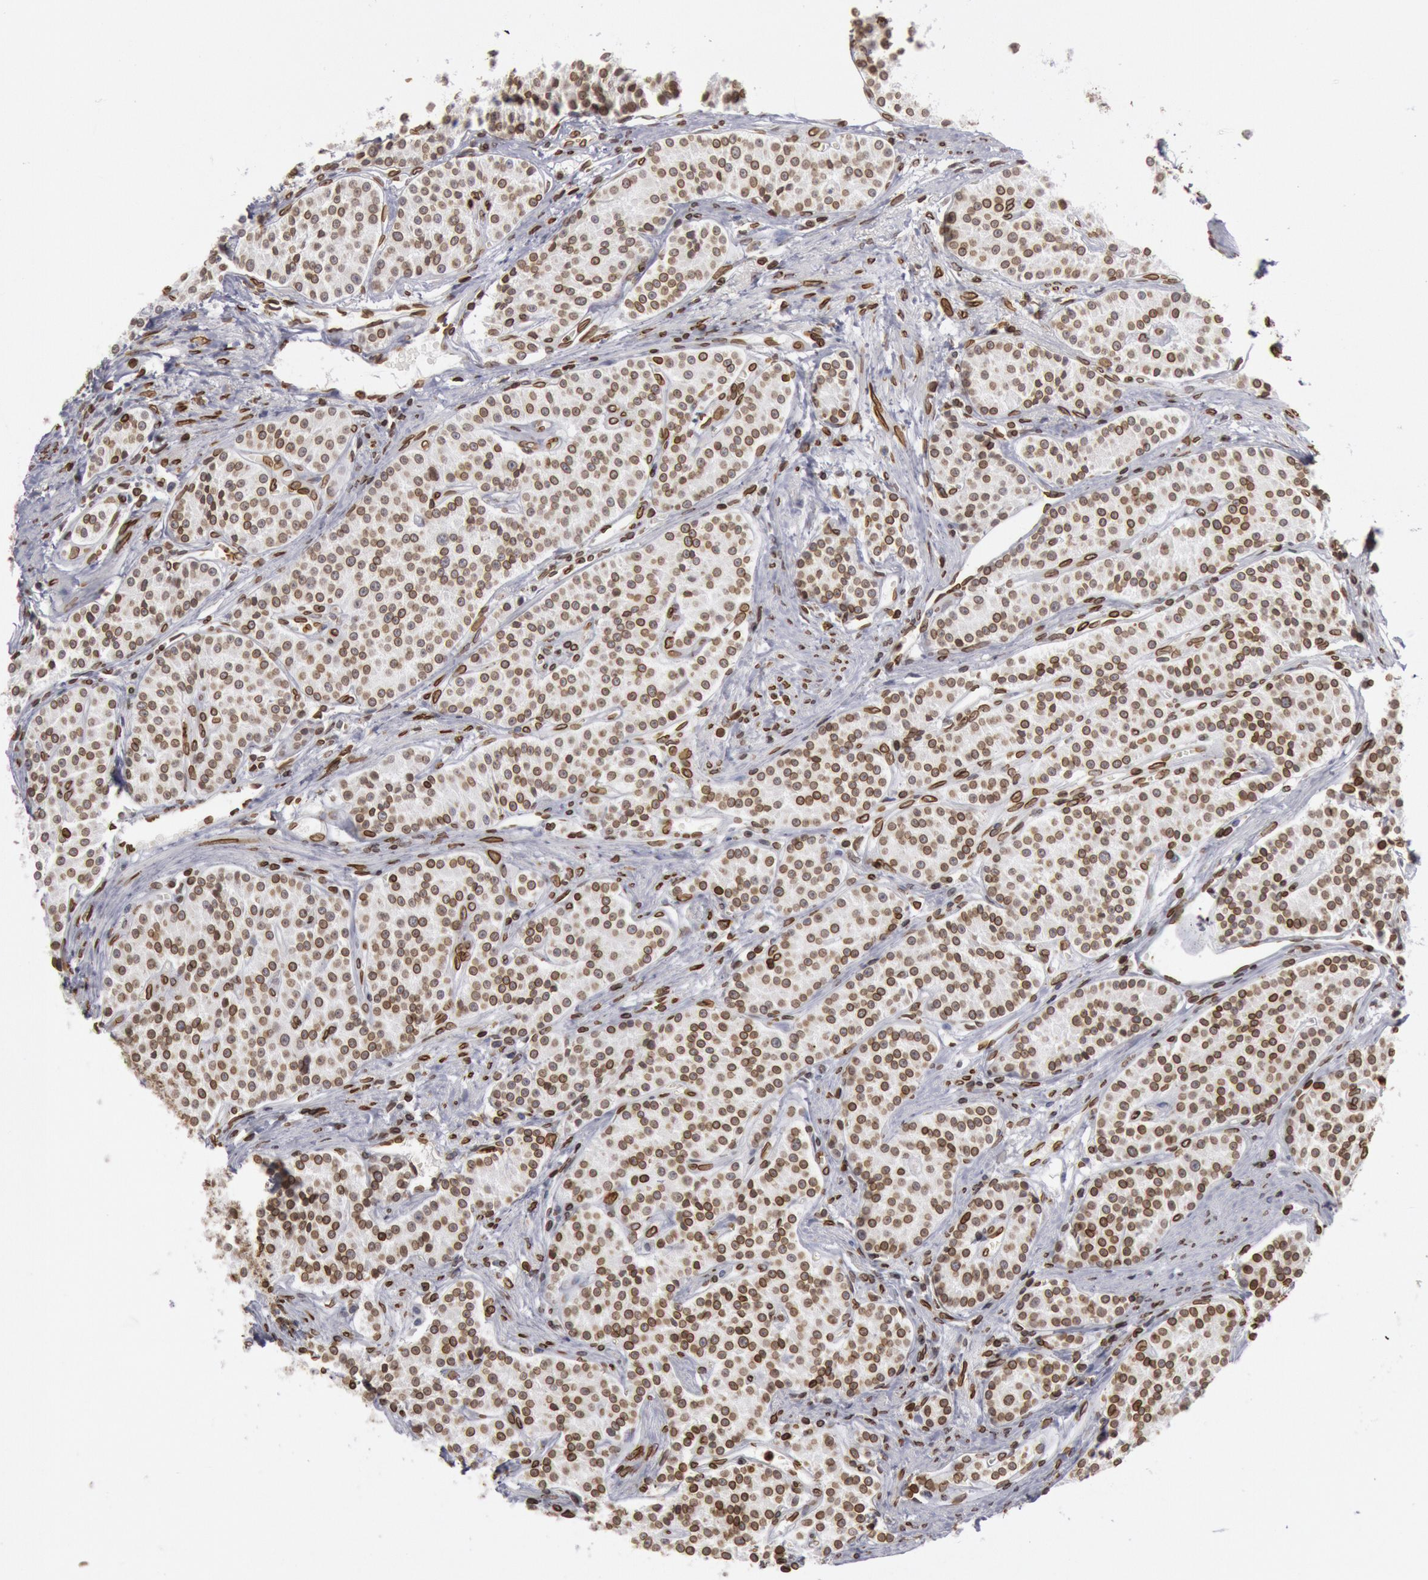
{"staining": {"intensity": "strong", "quantity": ">75%", "location": "cytoplasmic/membranous,nuclear"}, "tissue": "carcinoid", "cell_type": "Tumor cells", "image_type": "cancer", "snomed": [{"axis": "morphology", "description": "Carcinoid, malignant, NOS"}, {"axis": "topography", "description": "Stomach"}], "caption": "About >75% of tumor cells in human malignant carcinoid show strong cytoplasmic/membranous and nuclear protein expression as visualized by brown immunohistochemical staining.", "gene": "SUN2", "patient": {"sex": "female", "age": 76}}